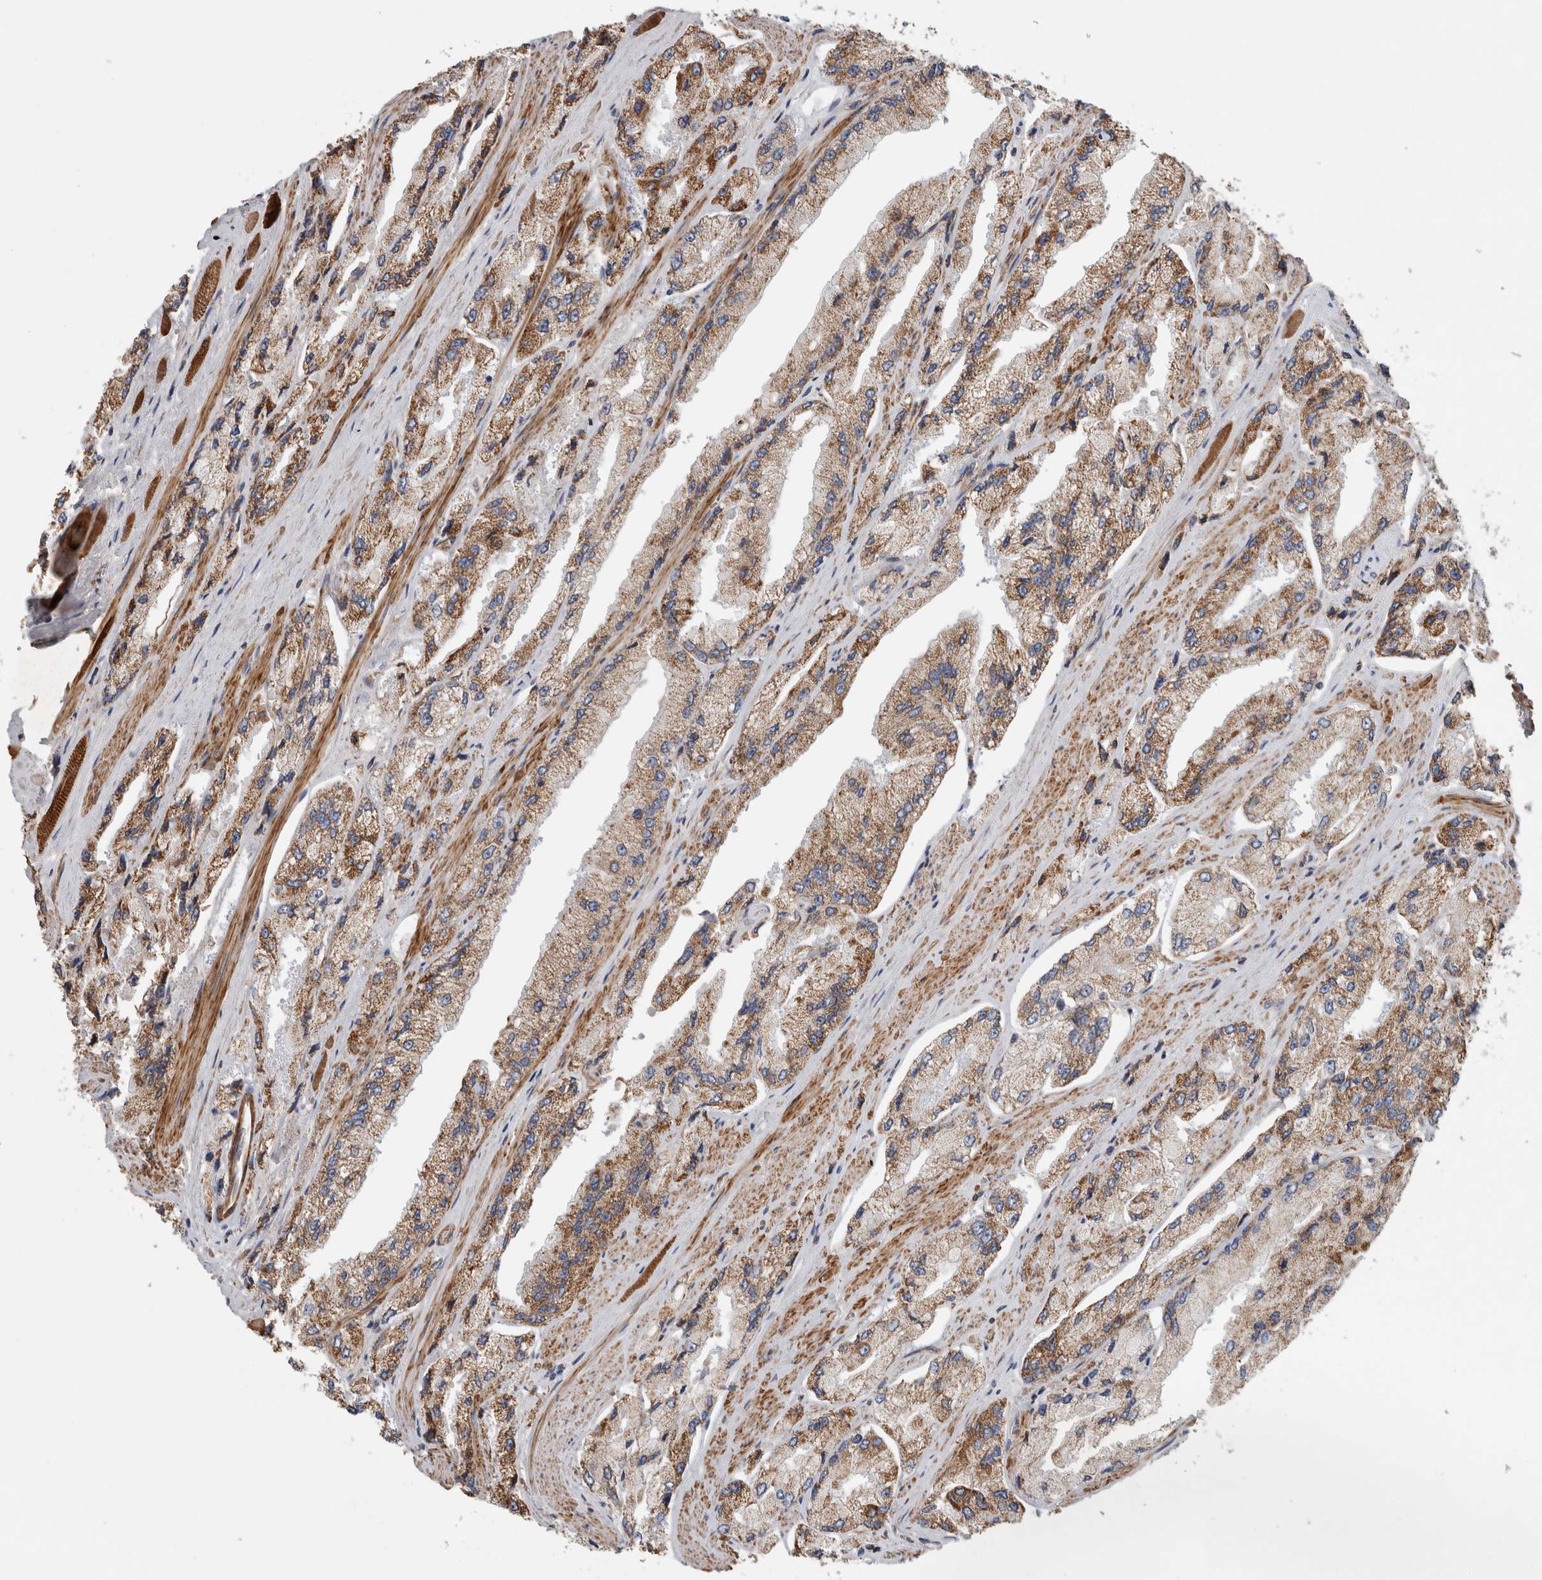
{"staining": {"intensity": "moderate", "quantity": ">75%", "location": "cytoplasmic/membranous"}, "tissue": "prostate cancer", "cell_type": "Tumor cells", "image_type": "cancer", "snomed": [{"axis": "morphology", "description": "Adenocarcinoma, High grade"}, {"axis": "topography", "description": "Prostate"}], "caption": "Immunohistochemistry (IHC) photomicrograph of neoplastic tissue: human prostate adenocarcinoma (high-grade) stained using IHC reveals medium levels of moderate protein expression localized specifically in the cytoplasmic/membranous of tumor cells, appearing as a cytoplasmic/membranous brown color.", "gene": "SFXN2", "patient": {"sex": "male", "age": 58}}